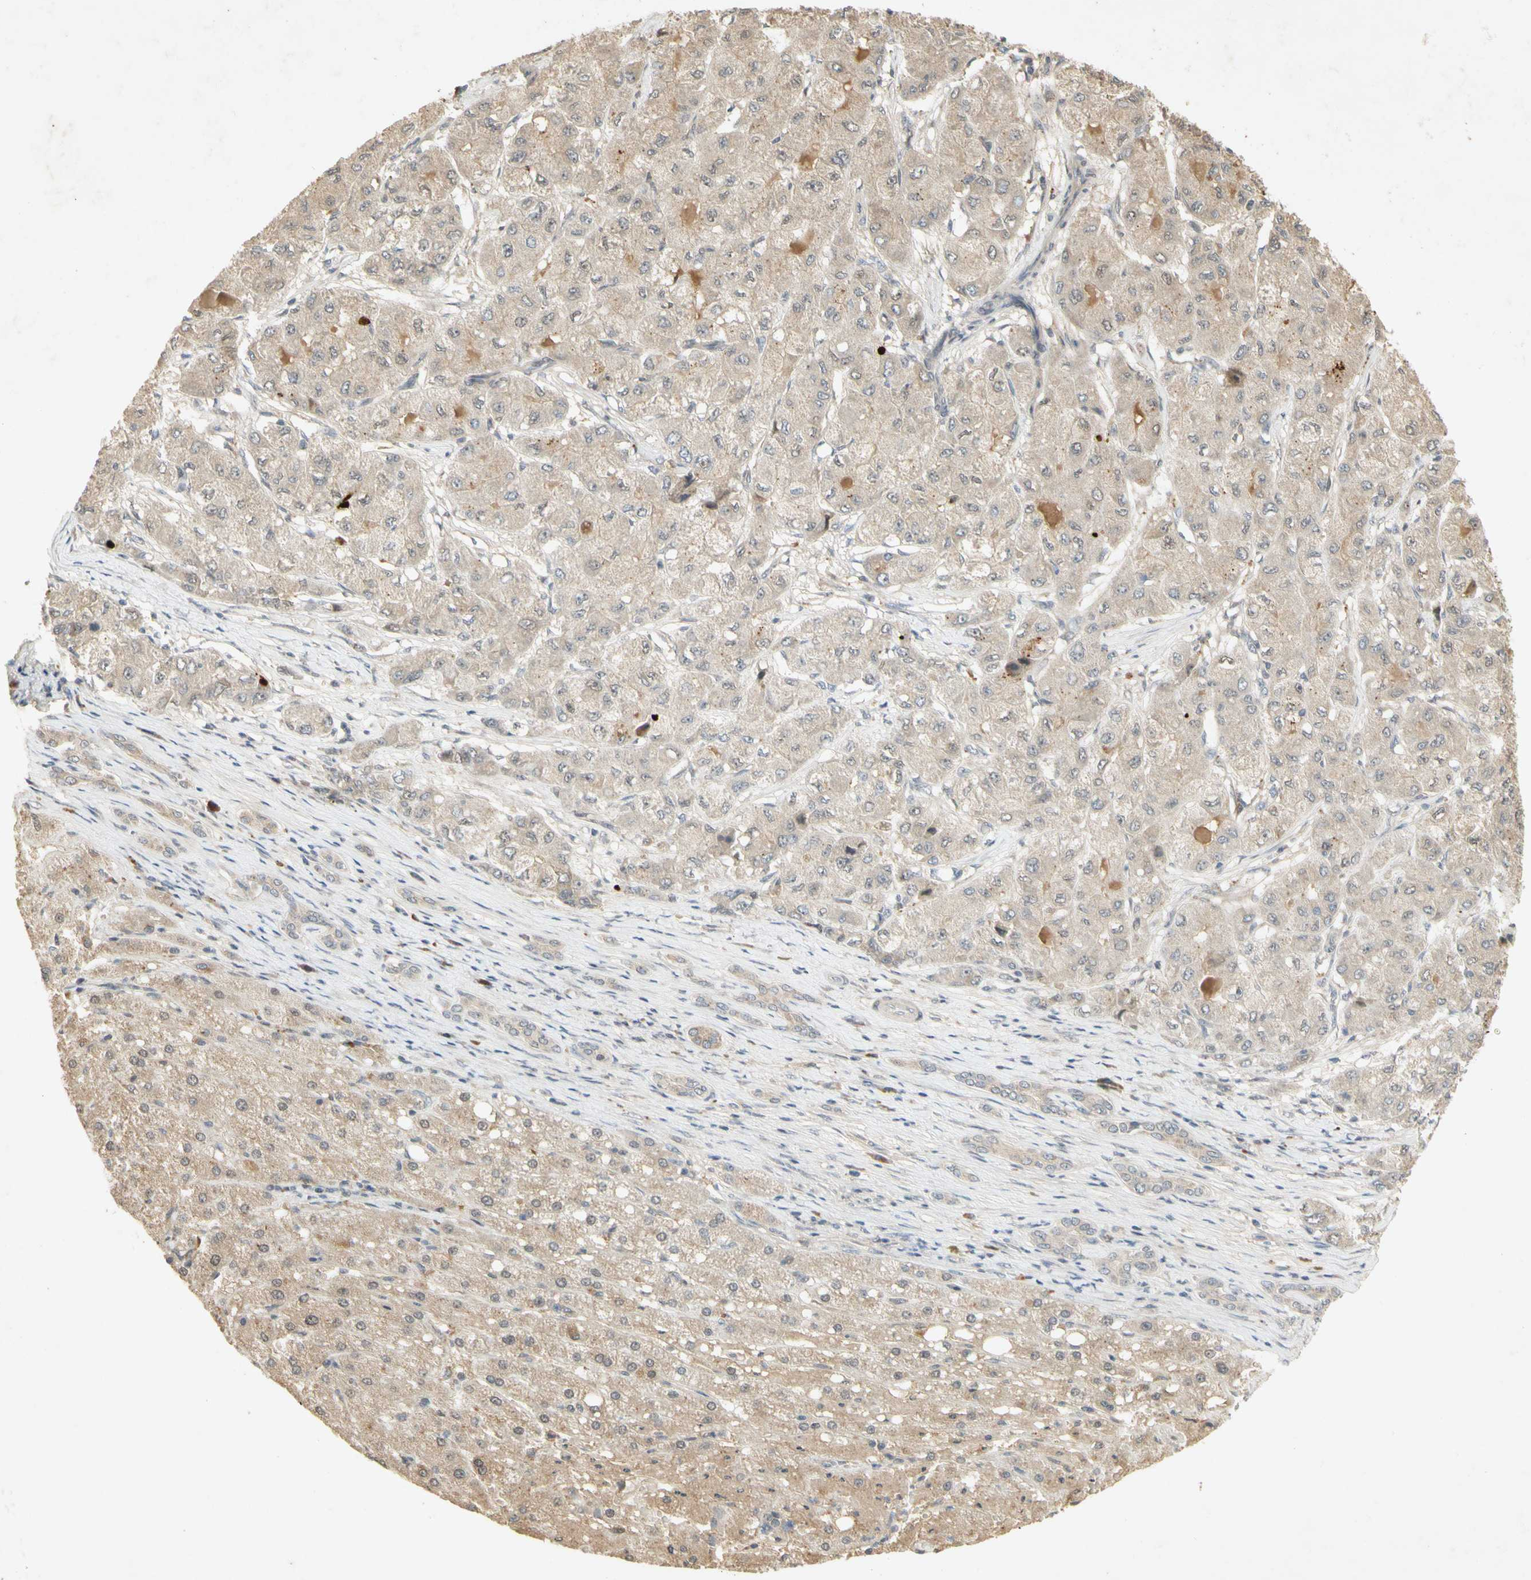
{"staining": {"intensity": "weak", "quantity": "<25%", "location": "cytoplasmic/membranous"}, "tissue": "liver cancer", "cell_type": "Tumor cells", "image_type": "cancer", "snomed": [{"axis": "morphology", "description": "Carcinoma, Hepatocellular, NOS"}, {"axis": "topography", "description": "Liver"}], "caption": "Tumor cells are negative for protein expression in human liver hepatocellular carcinoma.", "gene": "NRG4", "patient": {"sex": "male", "age": 80}}